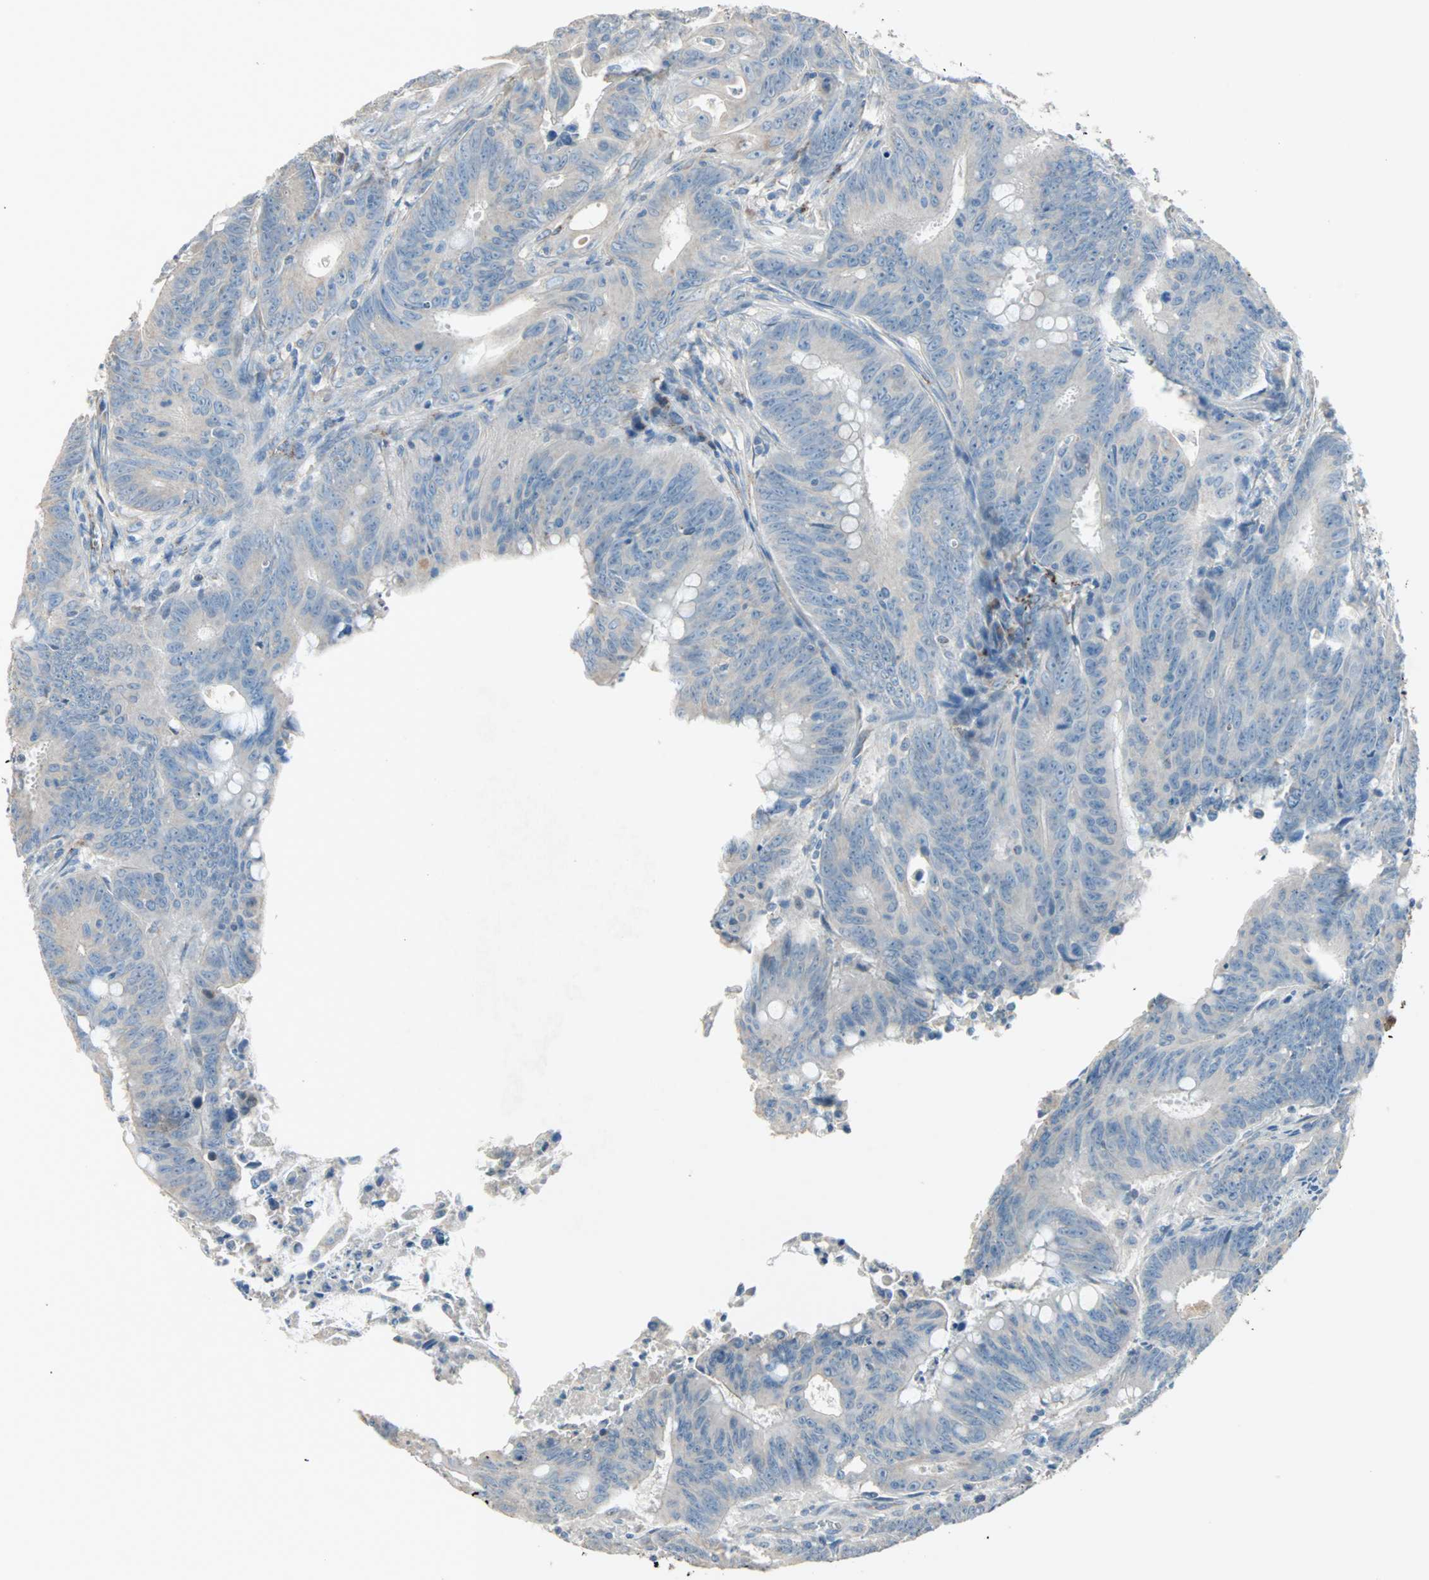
{"staining": {"intensity": "negative", "quantity": "none", "location": "none"}, "tissue": "colorectal cancer", "cell_type": "Tumor cells", "image_type": "cancer", "snomed": [{"axis": "morphology", "description": "Adenocarcinoma, NOS"}, {"axis": "topography", "description": "Colon"}], "caption": "IHC of colorectal cancer displays no positivity in tumor cells. Nuclei are stained in blue.", "gene": "ACVRL1", "patient": {"sex": "male", "age": 45}}